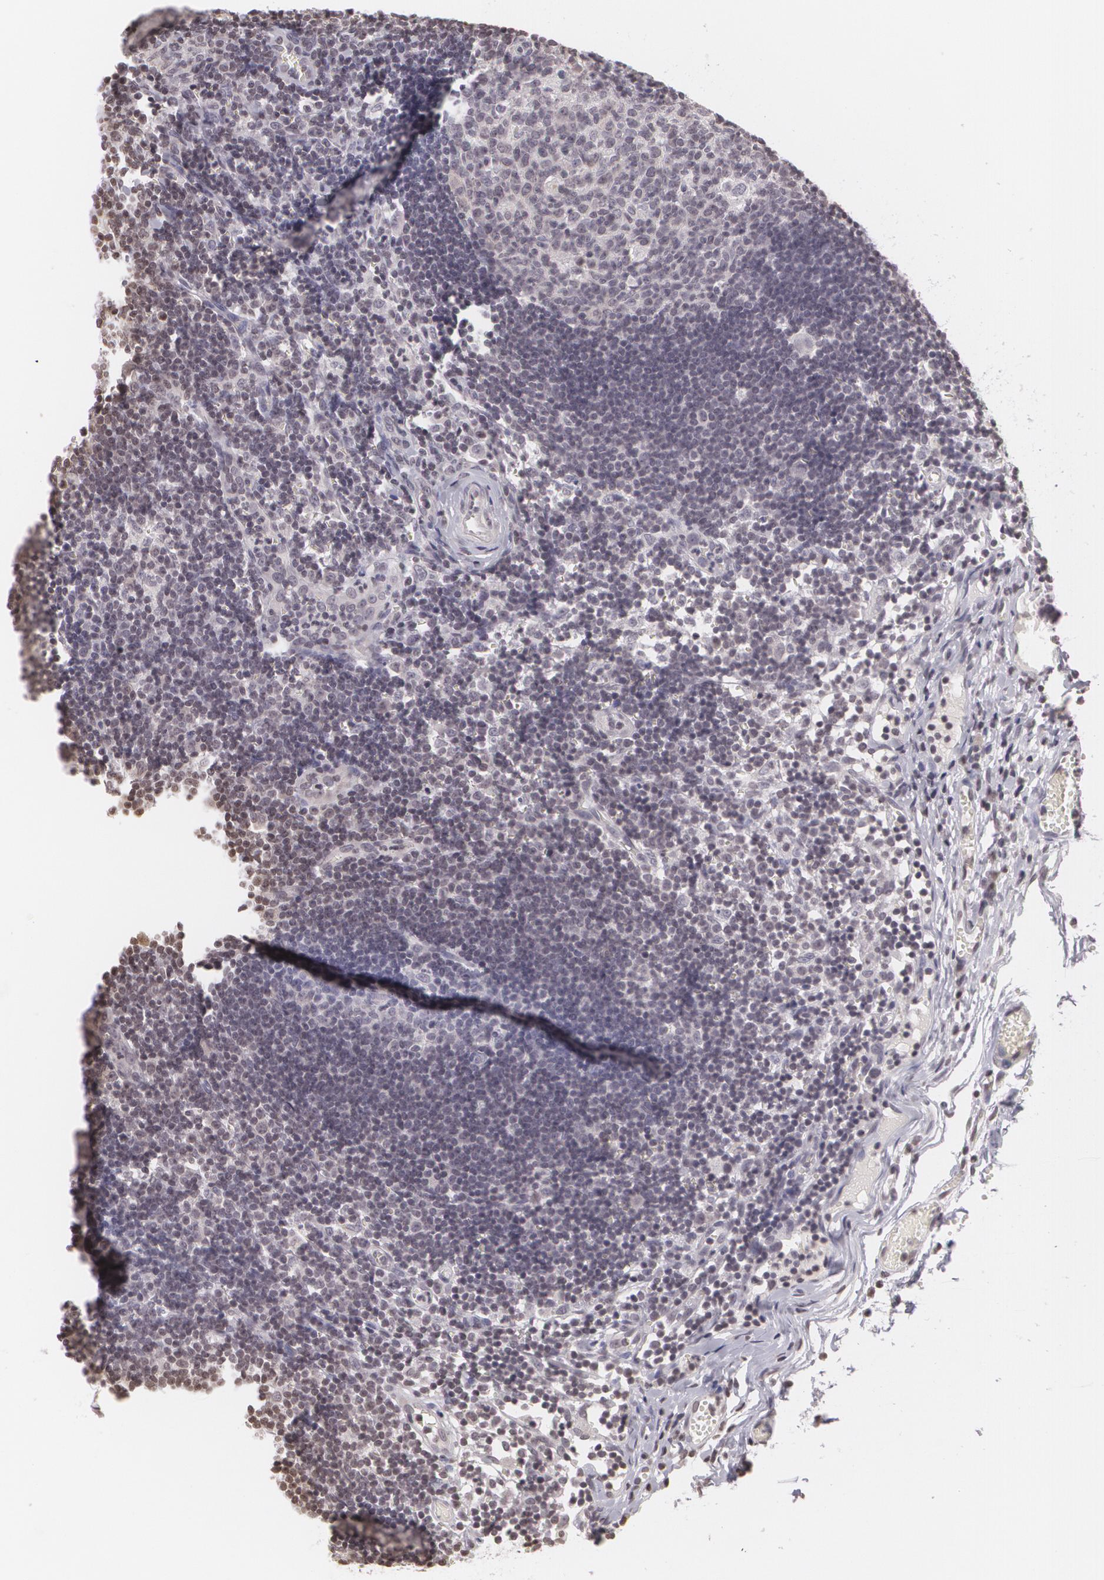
{"staining": {"intensity": "negative", "quantity": "none", "location": "none"}, "tissue": "lymph node", "cell_type": "Germinal center cells", "image_type": "normal", "snomed": [{"axis": "morphology", "description": "Normal tissue, NOS"}, {"axis": "morphology", "description": "Inflammation, NOS"}, {"axis": "topography", "description": "Lymph node"}, {"axis": "topography", "description": "Salivary gland"}], "caption": "Germinal center cells show no significant expression in benign lymph node. (DAB immunohistochemistry with hematoxylin counter stain).", "gene": "MUC1", "patient": {"sex": "male", "age": 3}}